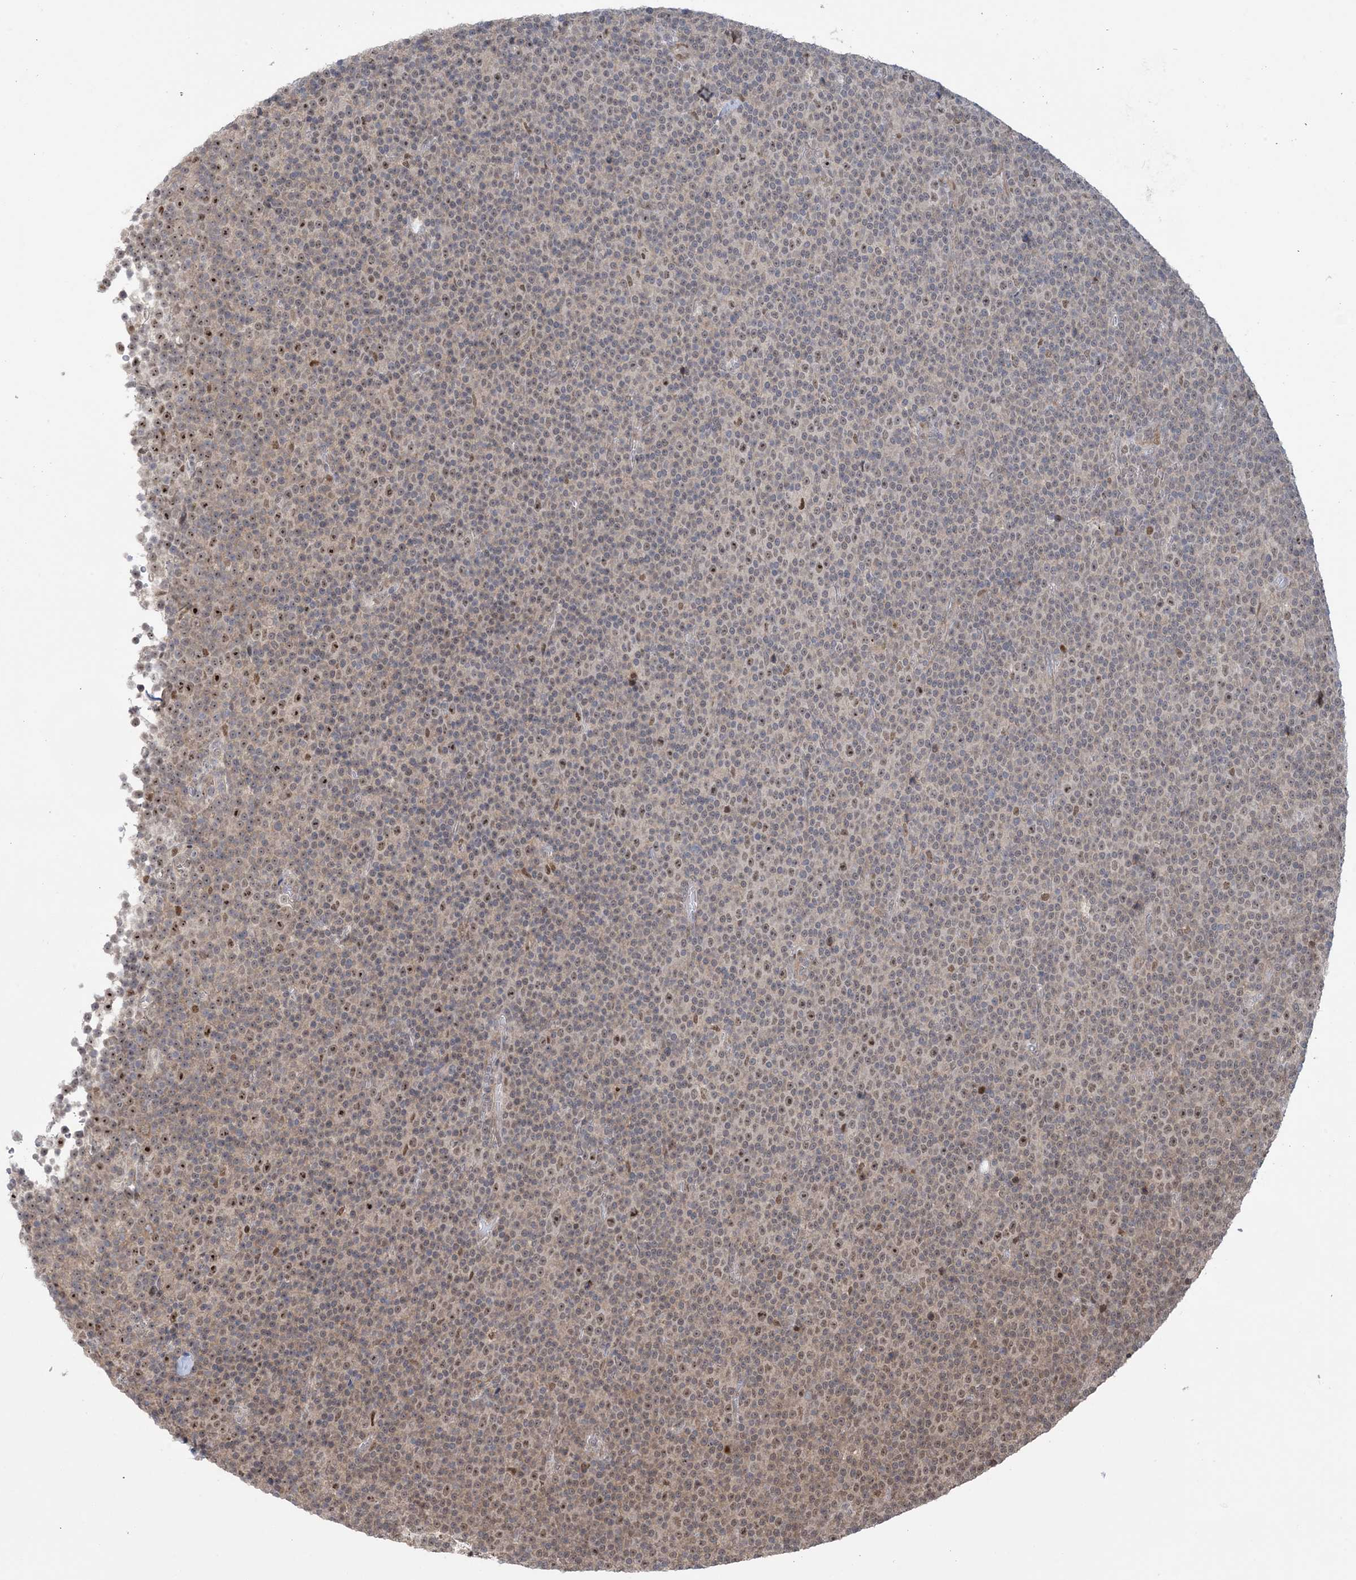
{"staining": {"intensity": "weak", "quantity": "25%-75%", "location": "nuclear"}, "tissue": "lymphoma", "cell_type": "Tumor cells", "image_type": "cancer", "snomed": [{"axis": "morphology", "description": "Malignant lymphoma, non-Hodgkin's type, Low grade"}, {"axis": "topography", "description": "Lymph node"}], "caption": "The immunohistochemical stain shows weak nuclear positivity in tumor cells of low-grade malignant lymphoma, non-Hodgkin's type tissue.", "gene": "ZNF710", "patient": {"sex": "female", "age": 67}}